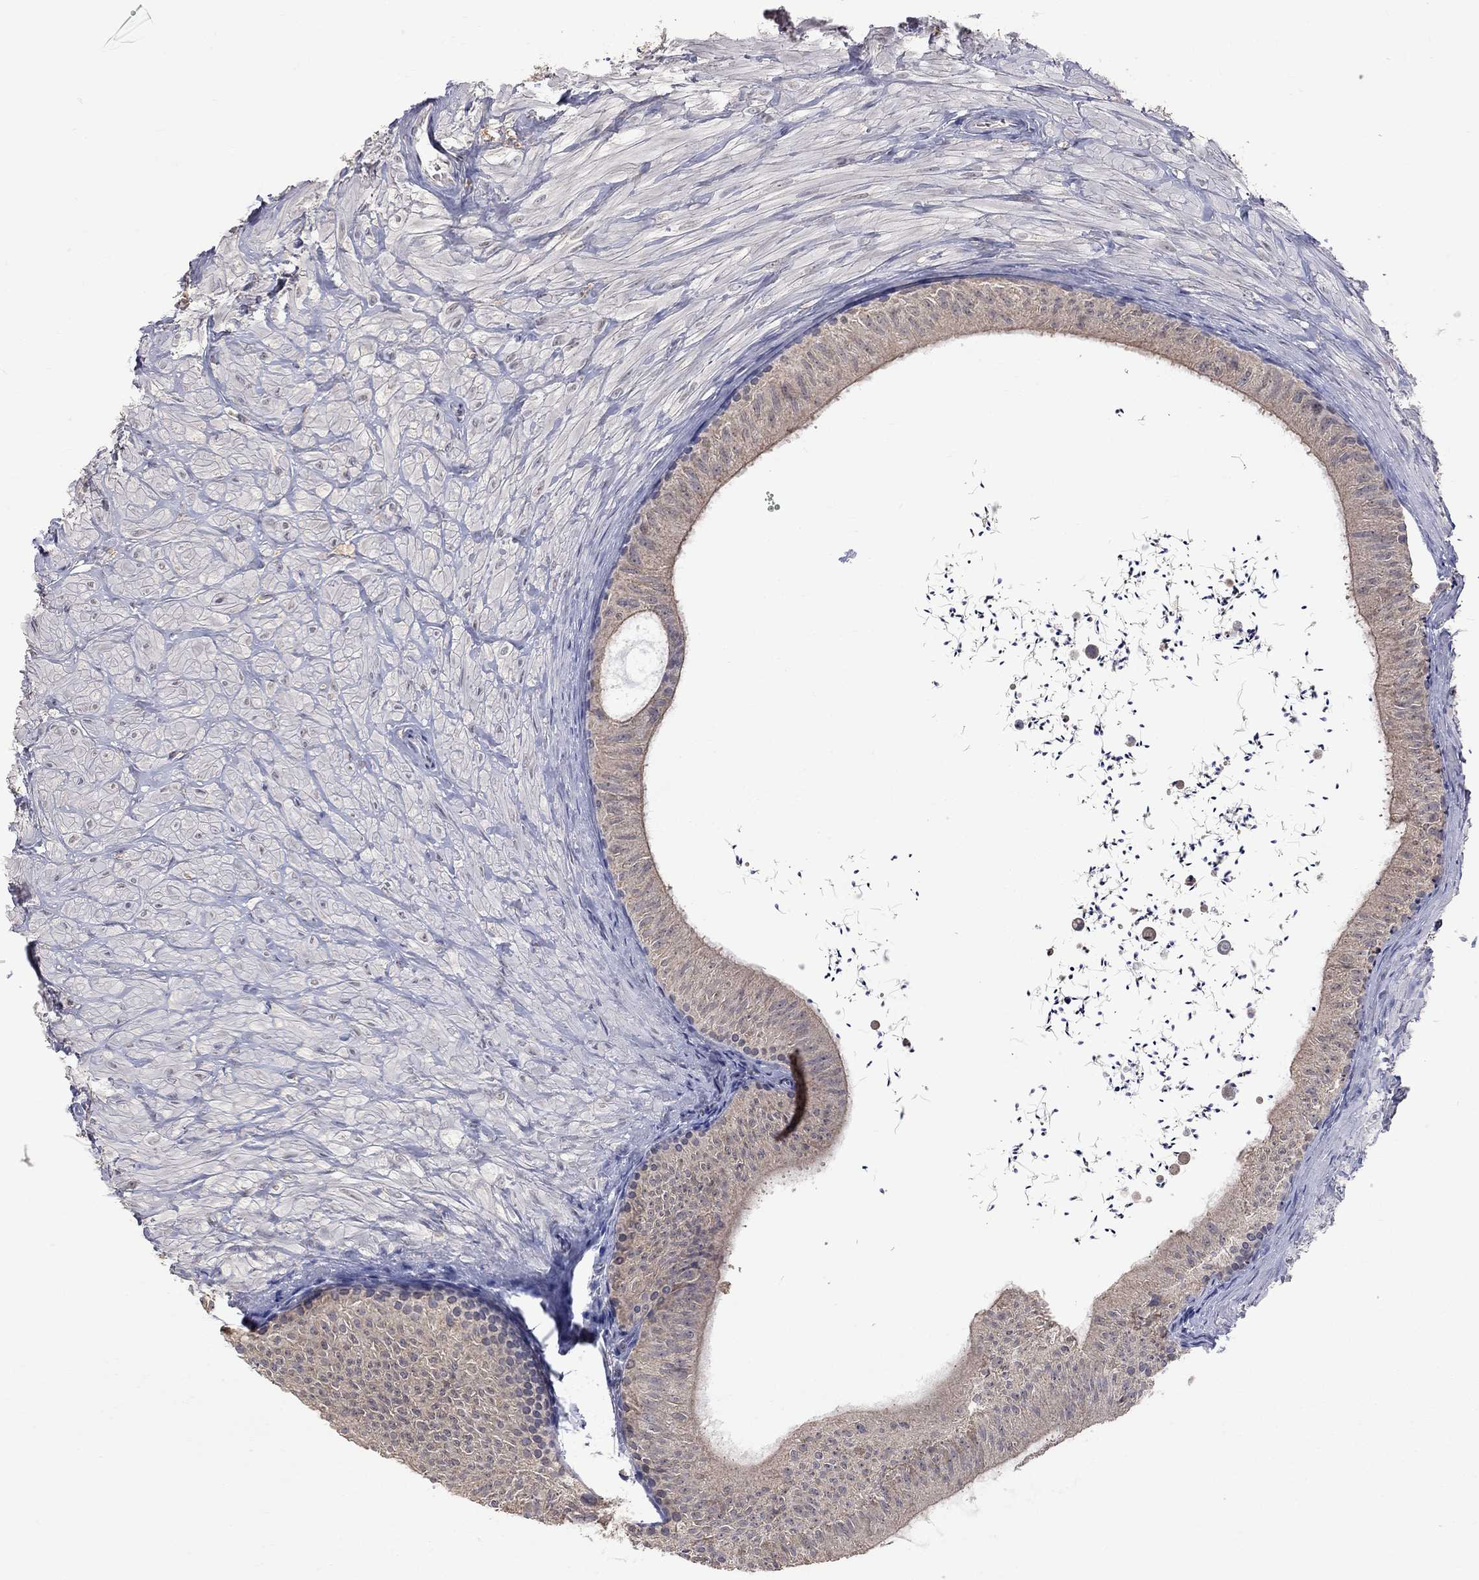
{"staining": {"intensity": "moderate", "quantity": ">75%", "location": "cytoplasmic/membranous"}, "tissue": "epididymis", "cell_type": "Glandular cells", "image_type": "normal", "snomed": [{"axis": "morphology", "description": "Normal tissue, NOS"}, {"axis": "topography", "description": "Epididymis"}], "caption": "This is a photomicrograph of IHC staining of normal epididymis, which shows moderate positivity in the cytoplasmic/membranous of glandular cells.", "gene": "HTR6", "patient": {"sex": "male", "age": 32}}